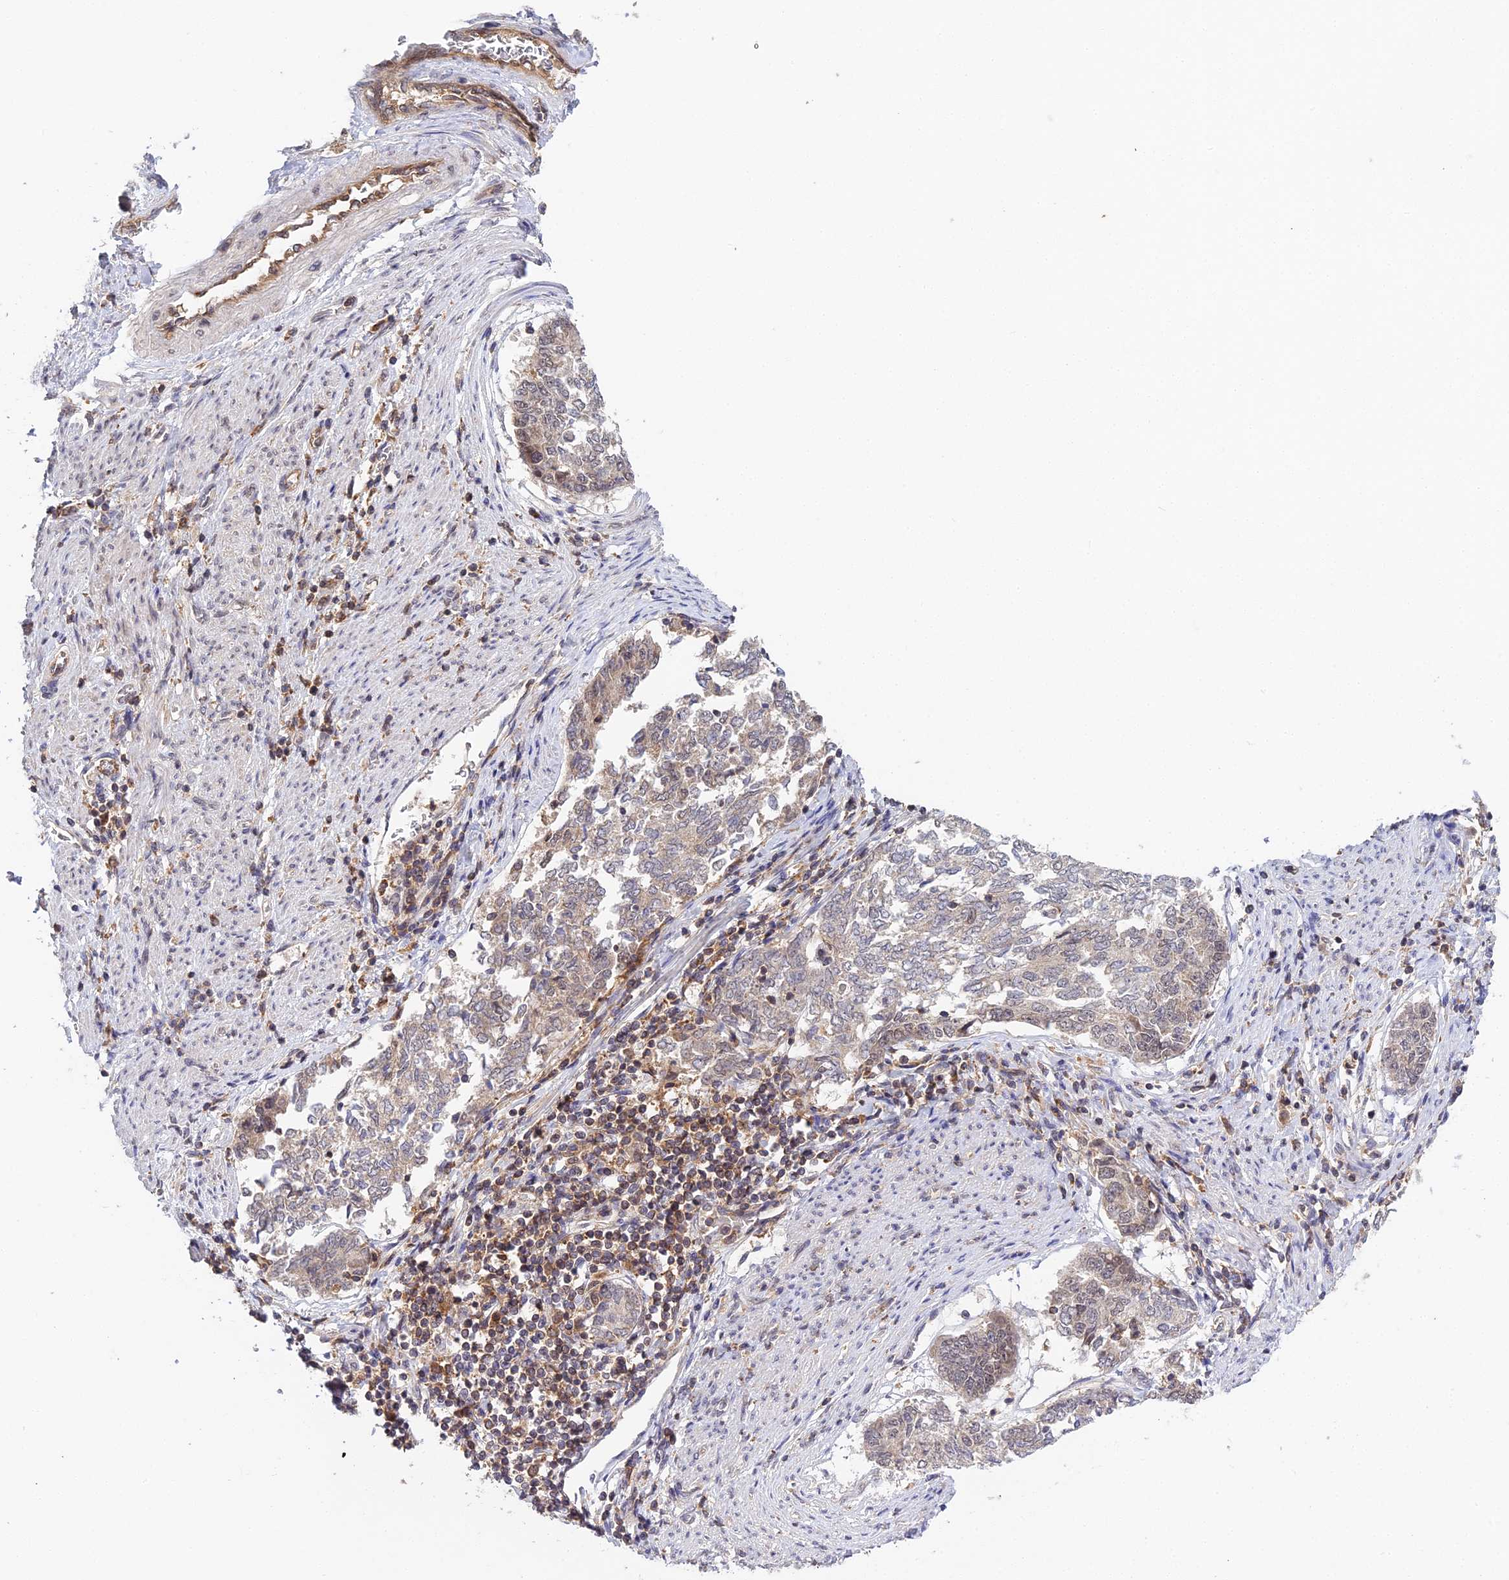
{"staining": {"intensity": "weak", "quantity": "25%-75%", "location": "cytoplasmic/membranous"}, "tissue": "endometrial cancer", "cell_type": "Tumor cells", "image_type": "cancer", "snomed": [{"axis": "morphology", "description": "Adenocarcinoma, NOS"}, {"axis": "topography", "description": "Endometrium"}], "caption": "Immunohistochemistry (DAB) staining of adenocarcinoma (endometrial) reveals weak cytoplasmic/membranous protein expression in about 25%-75% of tumor cells.", "gene": "TPRX1", "patient": {"sex": "female", "age": 80}}